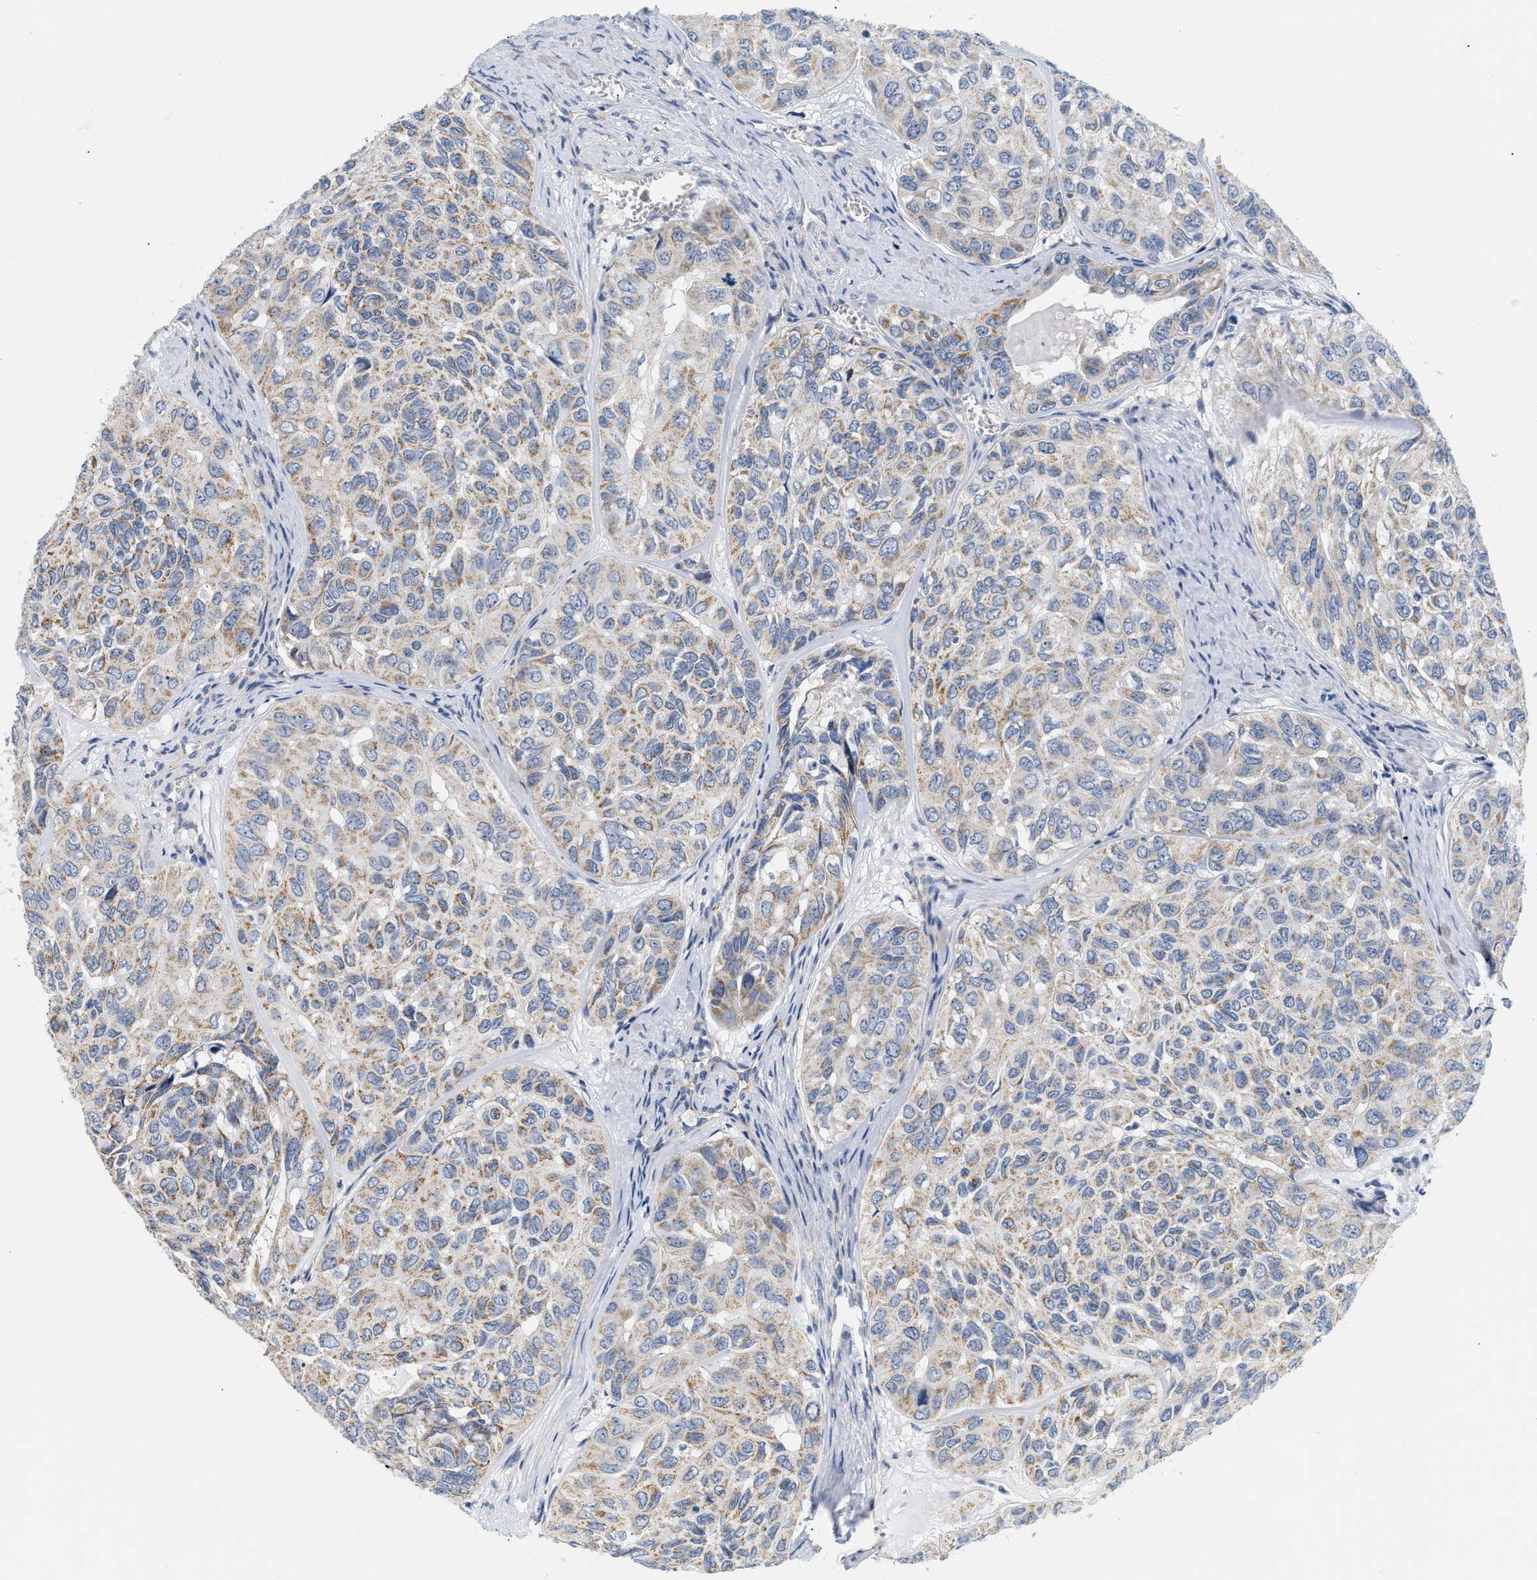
{"staining": {"intensity": "weak", "quantity": "25%-75%", "location": "cytoplasmic/membranous"}, "tissue": "head and neck cancer", "cell_type": "Tumor cells", "image_type": "cancer", "snomed": [{"axis": "morphology", "description": "Adenocarcinoma, NOS"}, {"axis": "topography", "description": "Salivary gland, NOS"}, {"axis": "topography", "description": "Head-Neck"}], "caption": "DAB (3,3'-diaminobenzidine) immunohistochemical staining of human head and neck adenocarcinoma demonstrates weak cytoplasmic/membranous protein staining in approximately 25%-75% of tumor cells.", "gene": "PDP1", "patient": {"sex": "female", "age": 76}}